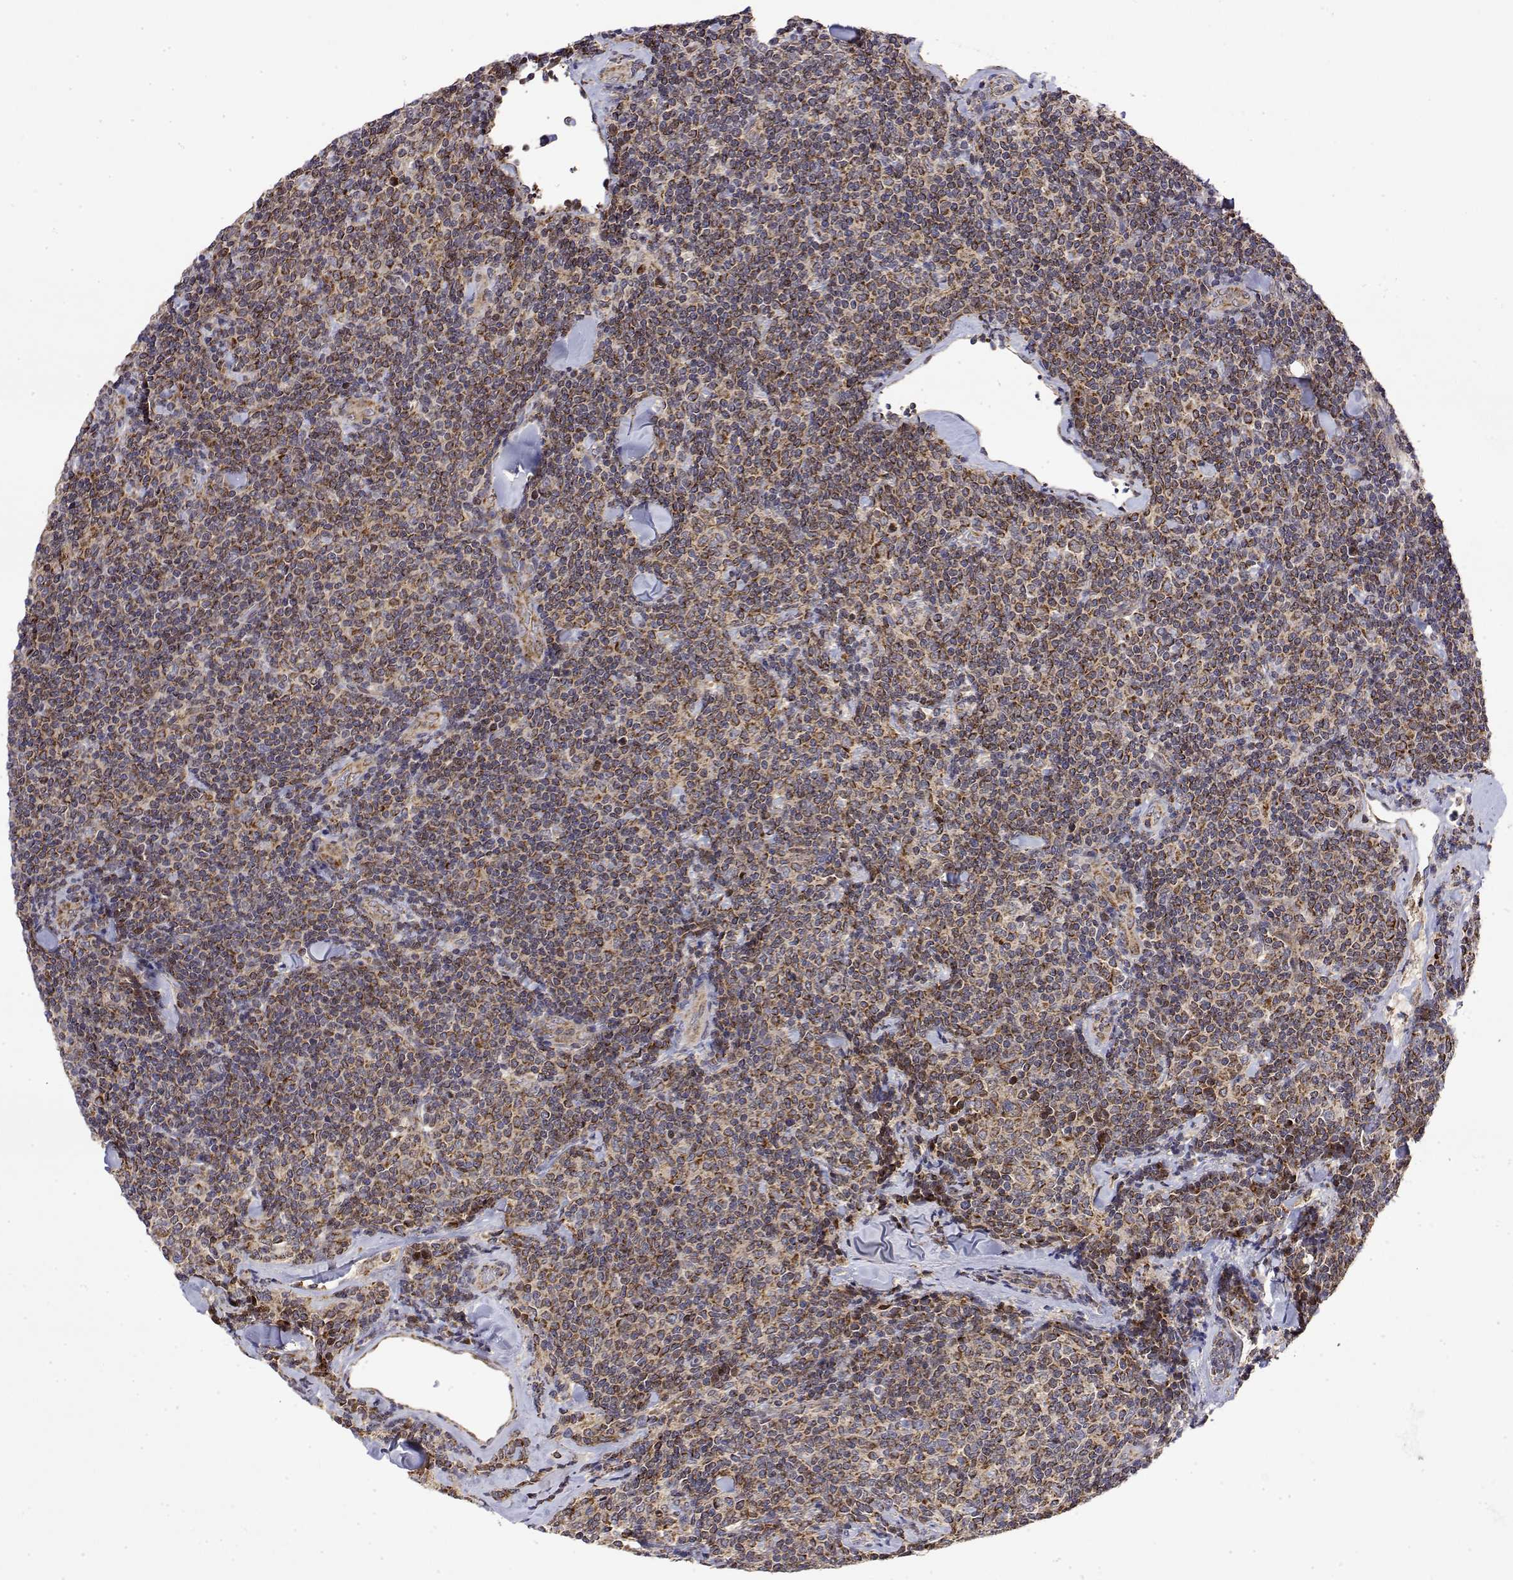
{"staining": {"intensity": "strong", "quantity": "25%-75%", "location": "cytoplasmic/membranous"}, "tissue": "lymphoma", "cell_type": "Tumor cells", "image_type": "cancer", "snomed": [{"axis": "morphology", "description": "Malignant lymphoma, non-Hodgkin's type, Low grade"}, {"axis": "topography", "description": "Lymph node"}], "caption": "Lymphoma stained with a brown dye exhibits strong cytoplasmic/membranous positive staining in approximately 25%-75% of tumor cells.", "gene": "GADD45GIP1", "patient": {"sex": "female", "age": 56}}